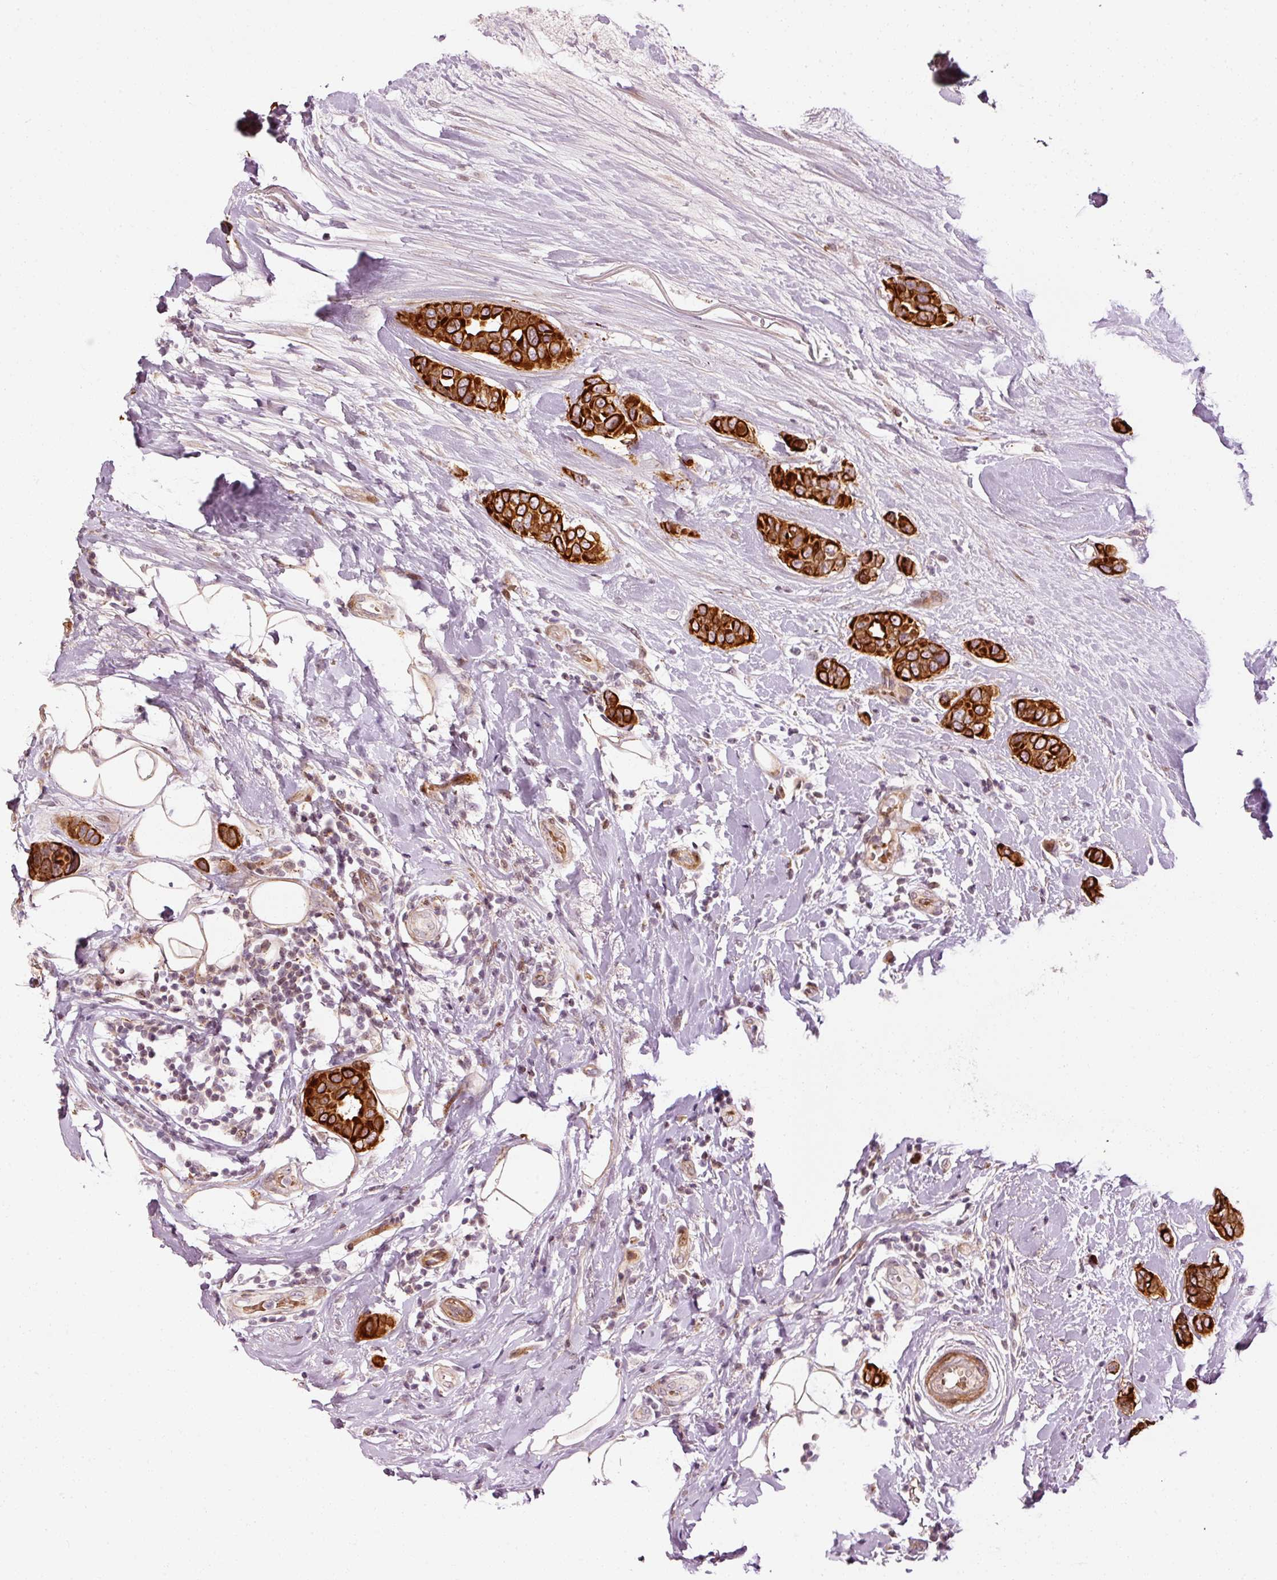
{"staining": {"intensity": "strong", "quantity": ">75%", "location": "cytoplasmic/membranous"}, "tissue": "breast cancer", "cell_type": "Tumor cells", "image_type": "cancer", "snomed": [{"axis": "morphology", "description": "Lobular carcinoma"}, {"axis": "topography", "description": "Breast"}], "caption": "DAB (3,3'-diaminobenzidine) immunohistochemical staining of human breast lobular carcinoma exhibits strong cytoplasmic/membranous protein expression in approximately >75% of tumor cells.", "gene": "ANKRD20A1", "patient": {"sex": "female", "age": 51}}